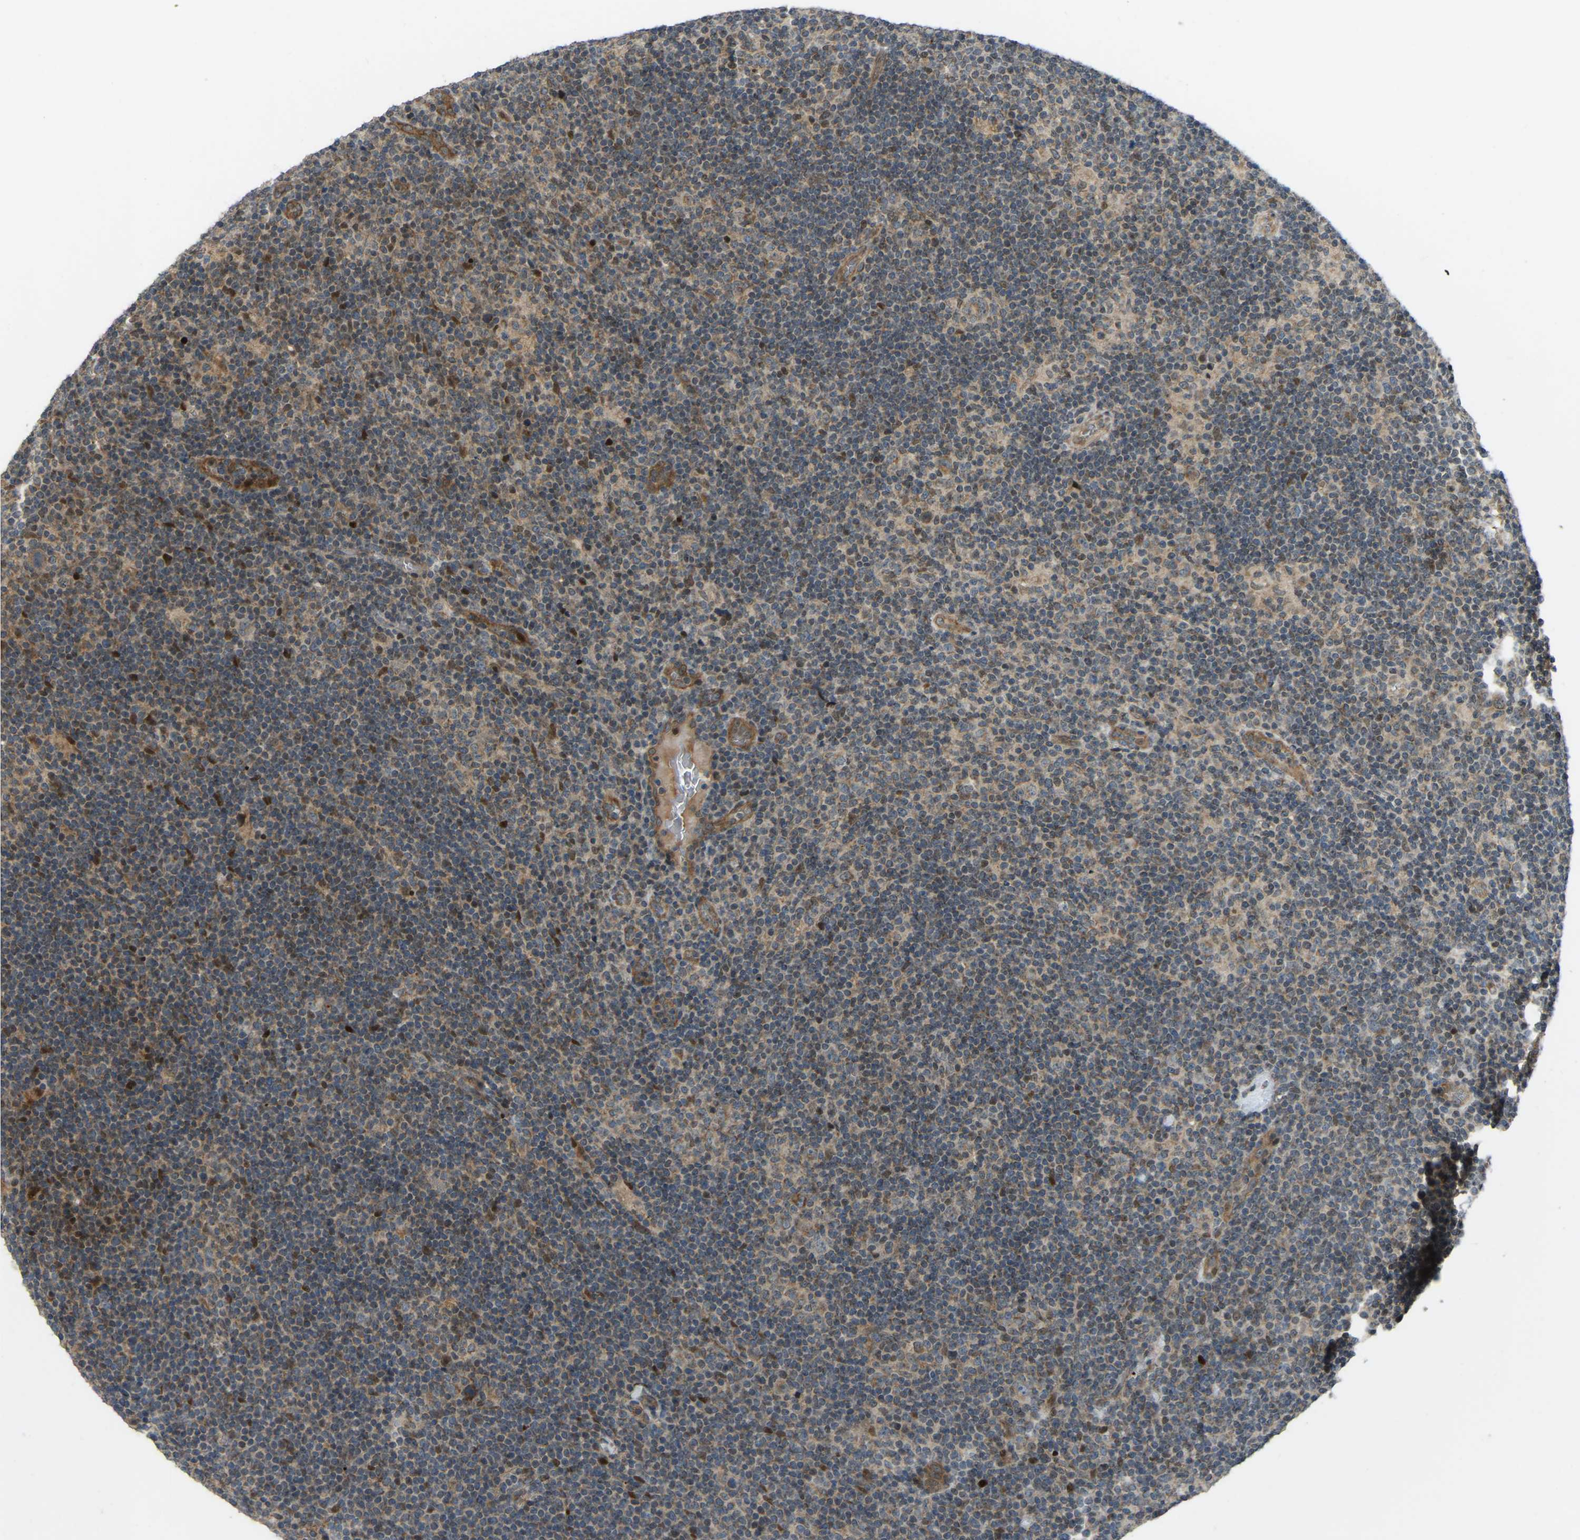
{"staining": {"intensity": "weak", "quantity": "25%-75%", "location": "cytoplasmic/membranous"}, "tissue": "lymphoma", "cell_type": "Tumor cells", "image_type": "cancer", "snomed": [{"axis": "morphology", "description": "Hodgkin's disease, NOS"}, {"axis": "topography", "description": "Lymph node"}], "caption": "Immunohistochemistry (IHC) of Hodgkin's disease displays low levels of weak cytoplasmic/membranous positivity in about 25%-75% of tumor cells.", "gene": "C21orf91", "patient": {"sex": "female", "age": 57}}